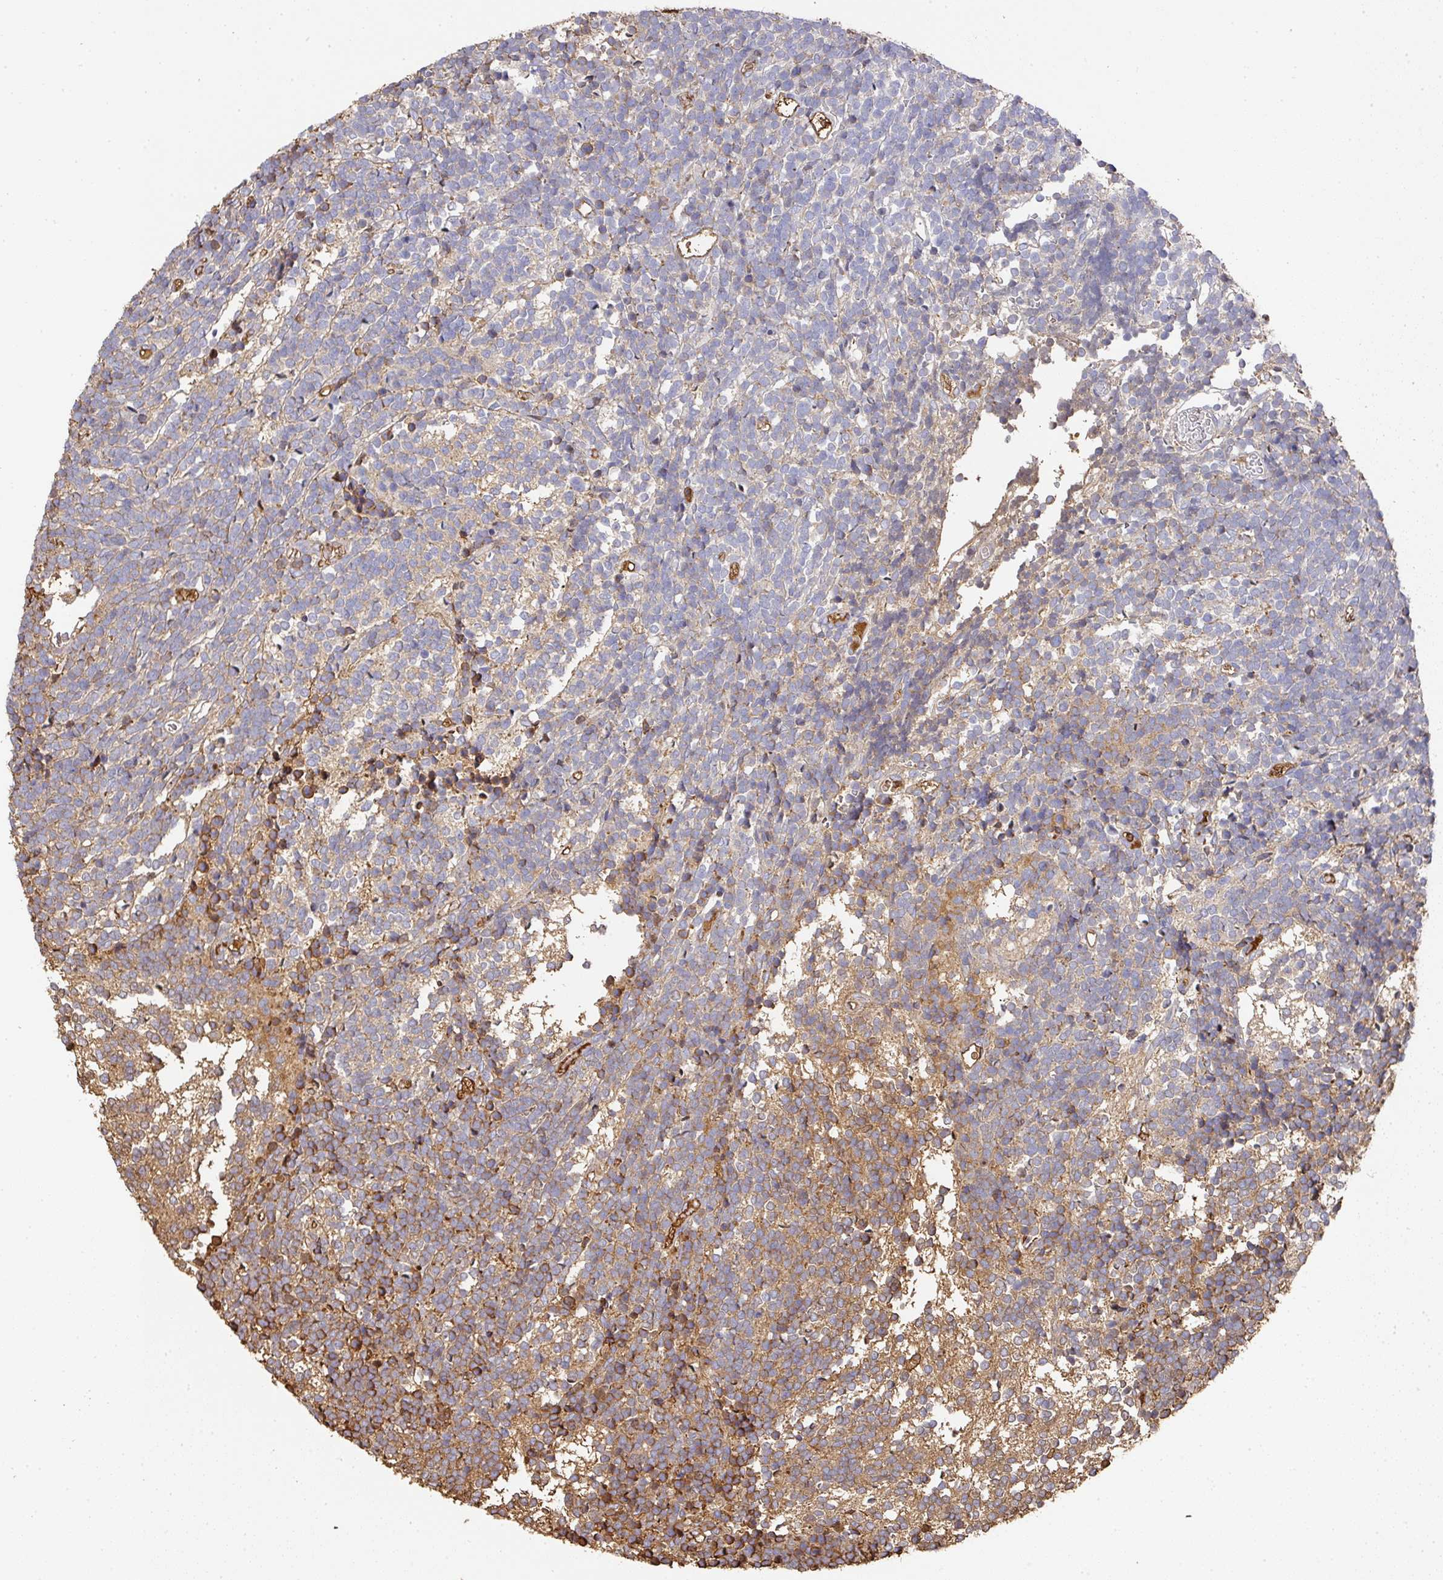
{"staining": {"intensity": "negative", "quantity": "none", "location": "none"}, "tissue": "glioma", "cell_type": "Tumor cells", "image_type": "cancer", "snomed": [{"axis": "morphology", "description": "Glioma, malignant, Low grade"}, {"axis": "topography", "description": "Brain"}], "caption": "This is an IHC histopathology image of human malignant glioma (low-grade). There is no positivity in tumor cells.", "gene": "ALB", "patient": {"sex": "female", "age": 1}}